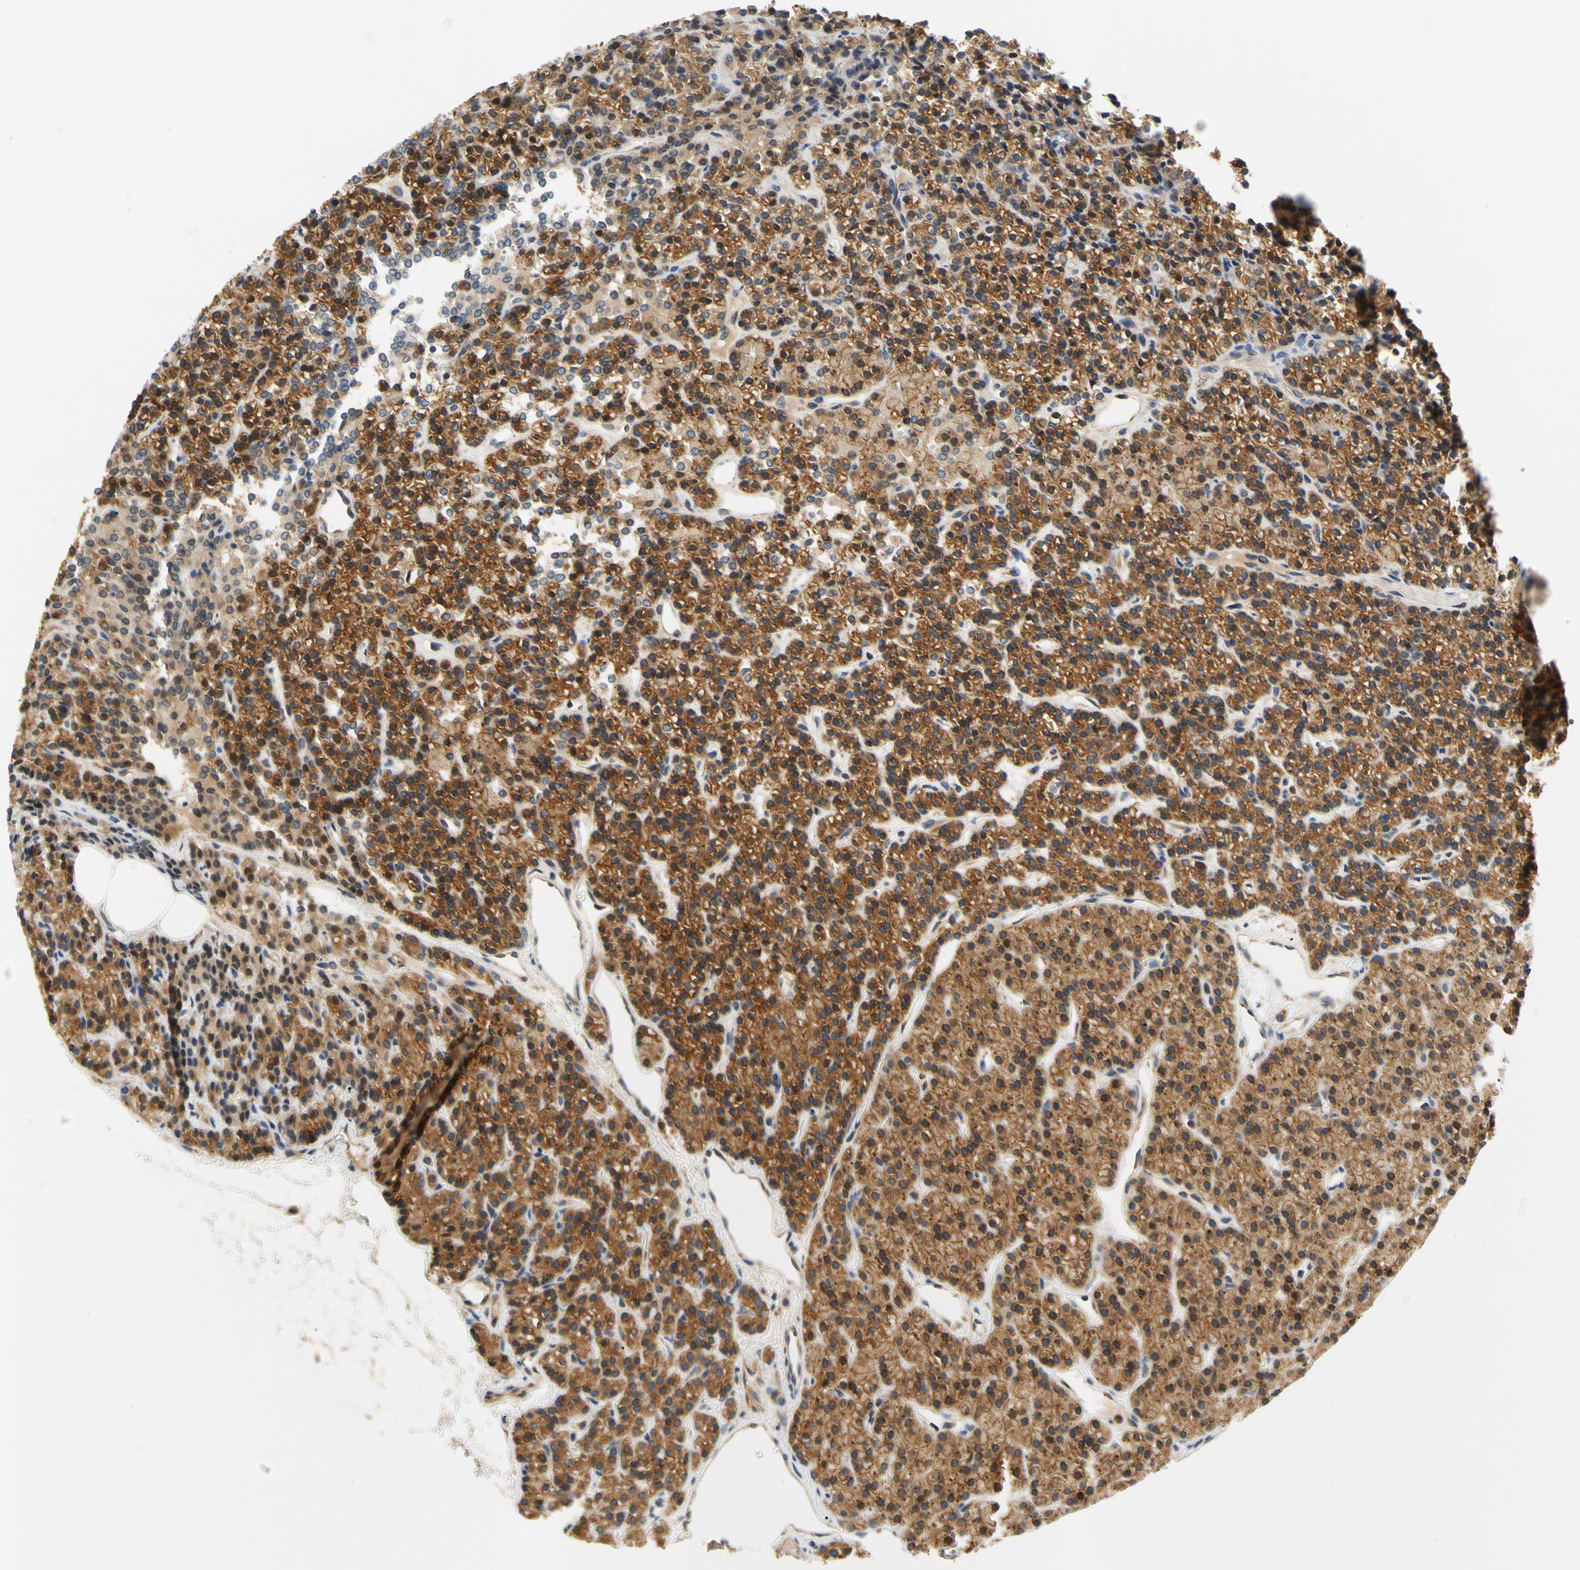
{"staining": {"intensity": "strong", "quantity": ">75%", "location": "cytoplasmic/membranous"}, "tissue": "parathyroid gland", "cell_type": "Glandular cells", "image_type": "normal", "snomed": [{"axis": "morphology", "description": "Normal tissue, NOS"}, {"axis": "morphology", "description": "Hyperplasia, NOS"}, {"axis": "topography", "description": "Parathyroid gland"}], "caption": "Parathyroid gland stained for a protein displays strong cytoplasmic/membranous positivity in glandular cells. (Stains: DAB (3,3'-diaminobenzidine) in brown, nuclei in blue, Microscopy: brightfield microscopy at high magnification).", "gene": "LRRC47", "patient": {"sex": "male", "age": 44}}